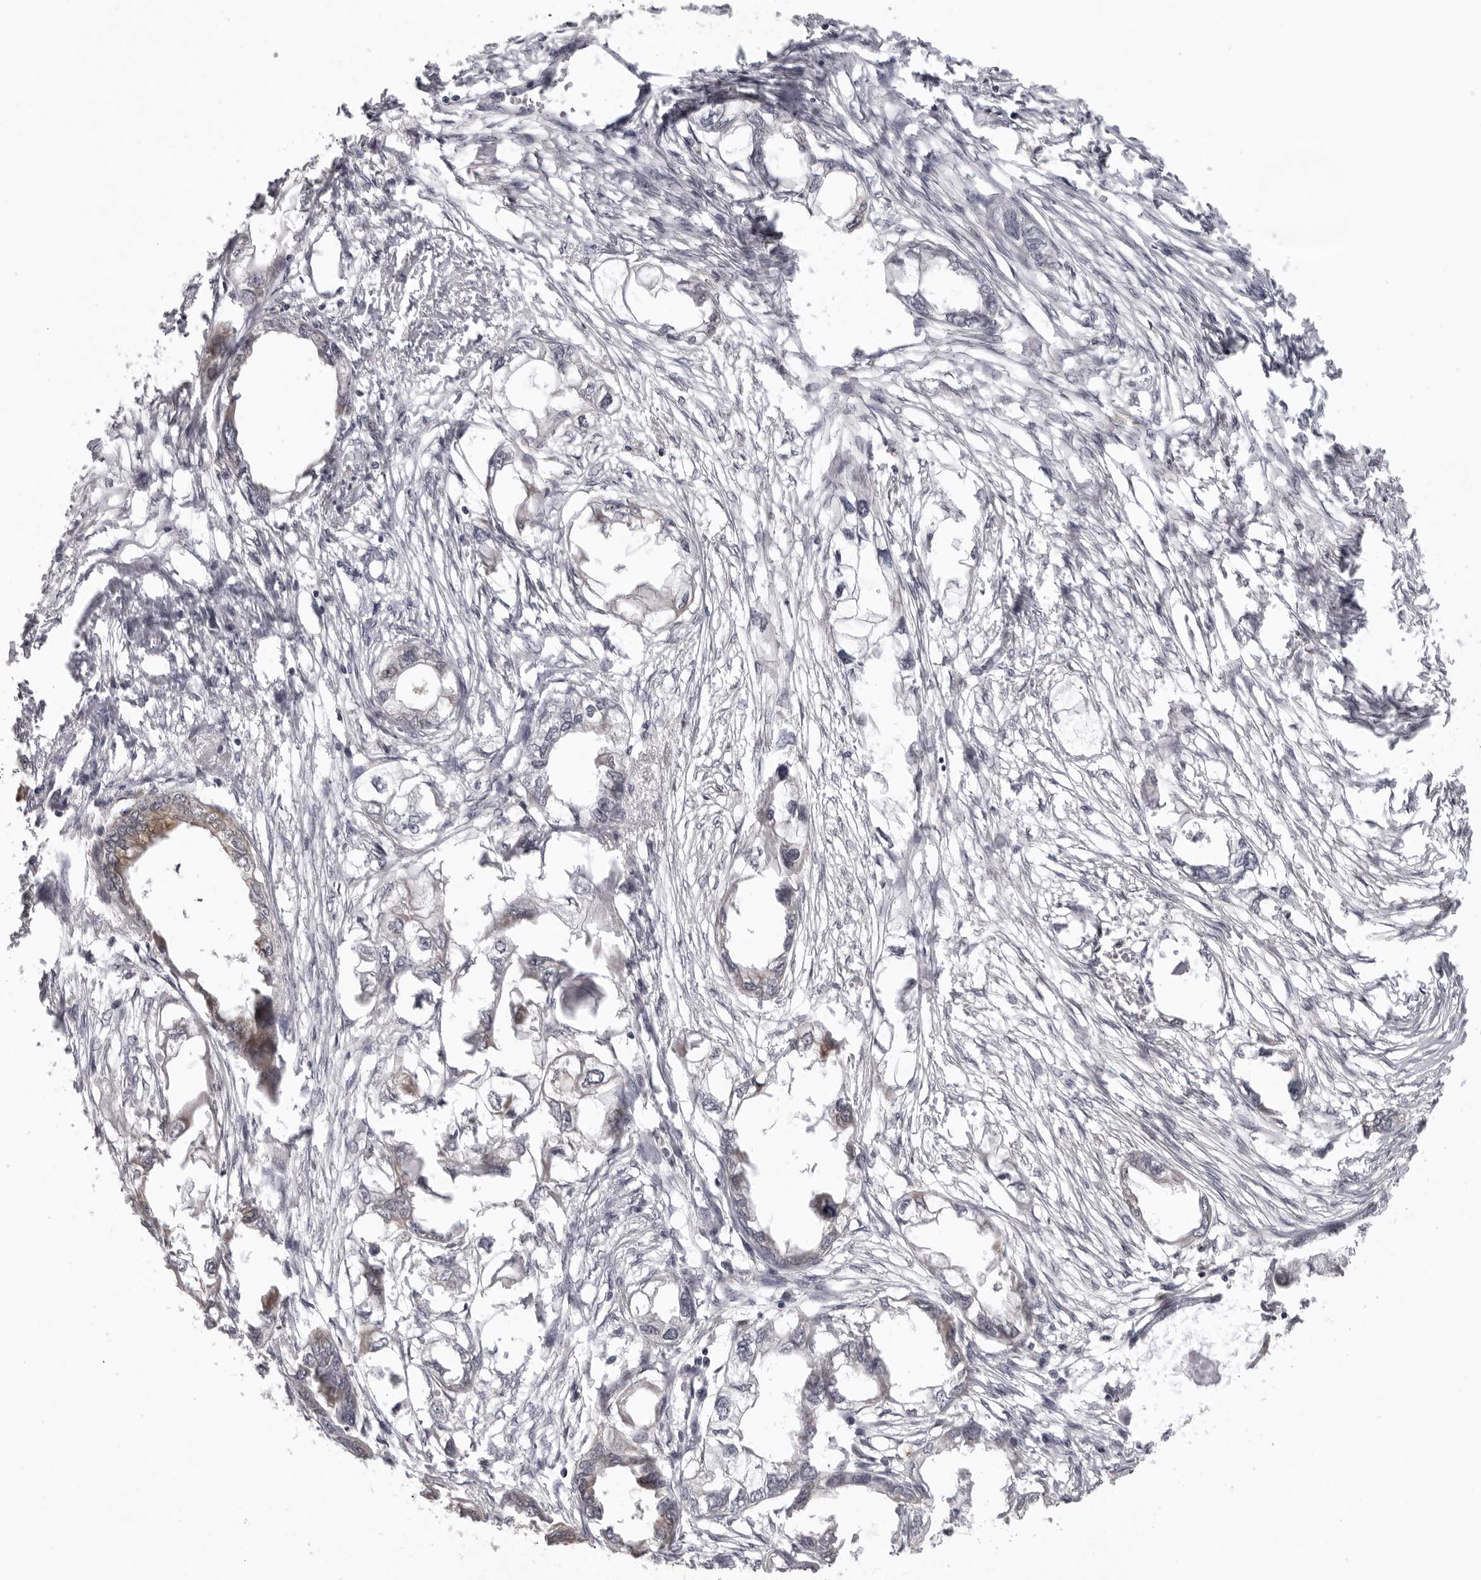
{"staining": {"intensity": "negative", "quantity": "none", "location": "none"}, "tissue": "endometrial cancer", "cell_type": "Tumor cells", "image_type": "cancer", "snomed": [{"axis": "morphology", "description": "Adenocarcinoma, NOS"}, {"axis": "morphology", "description": "Adenocarcinoma, metastatic, NOS"}, {"axis": "topography", "description": "Adipose tissue"}, {"axis": "topography", "description": "Endometrium"}], "caption": "Immunohistochemistry micrograph of neoplastic tissue: human adenocarcinoma (endometrial) stained with DAB (3,3'-diaminobenzidine) exhibits no significant protein staining in tumor cells.", "gene": "MRPS15", "patient": {"sex": "female", "age": 67}}